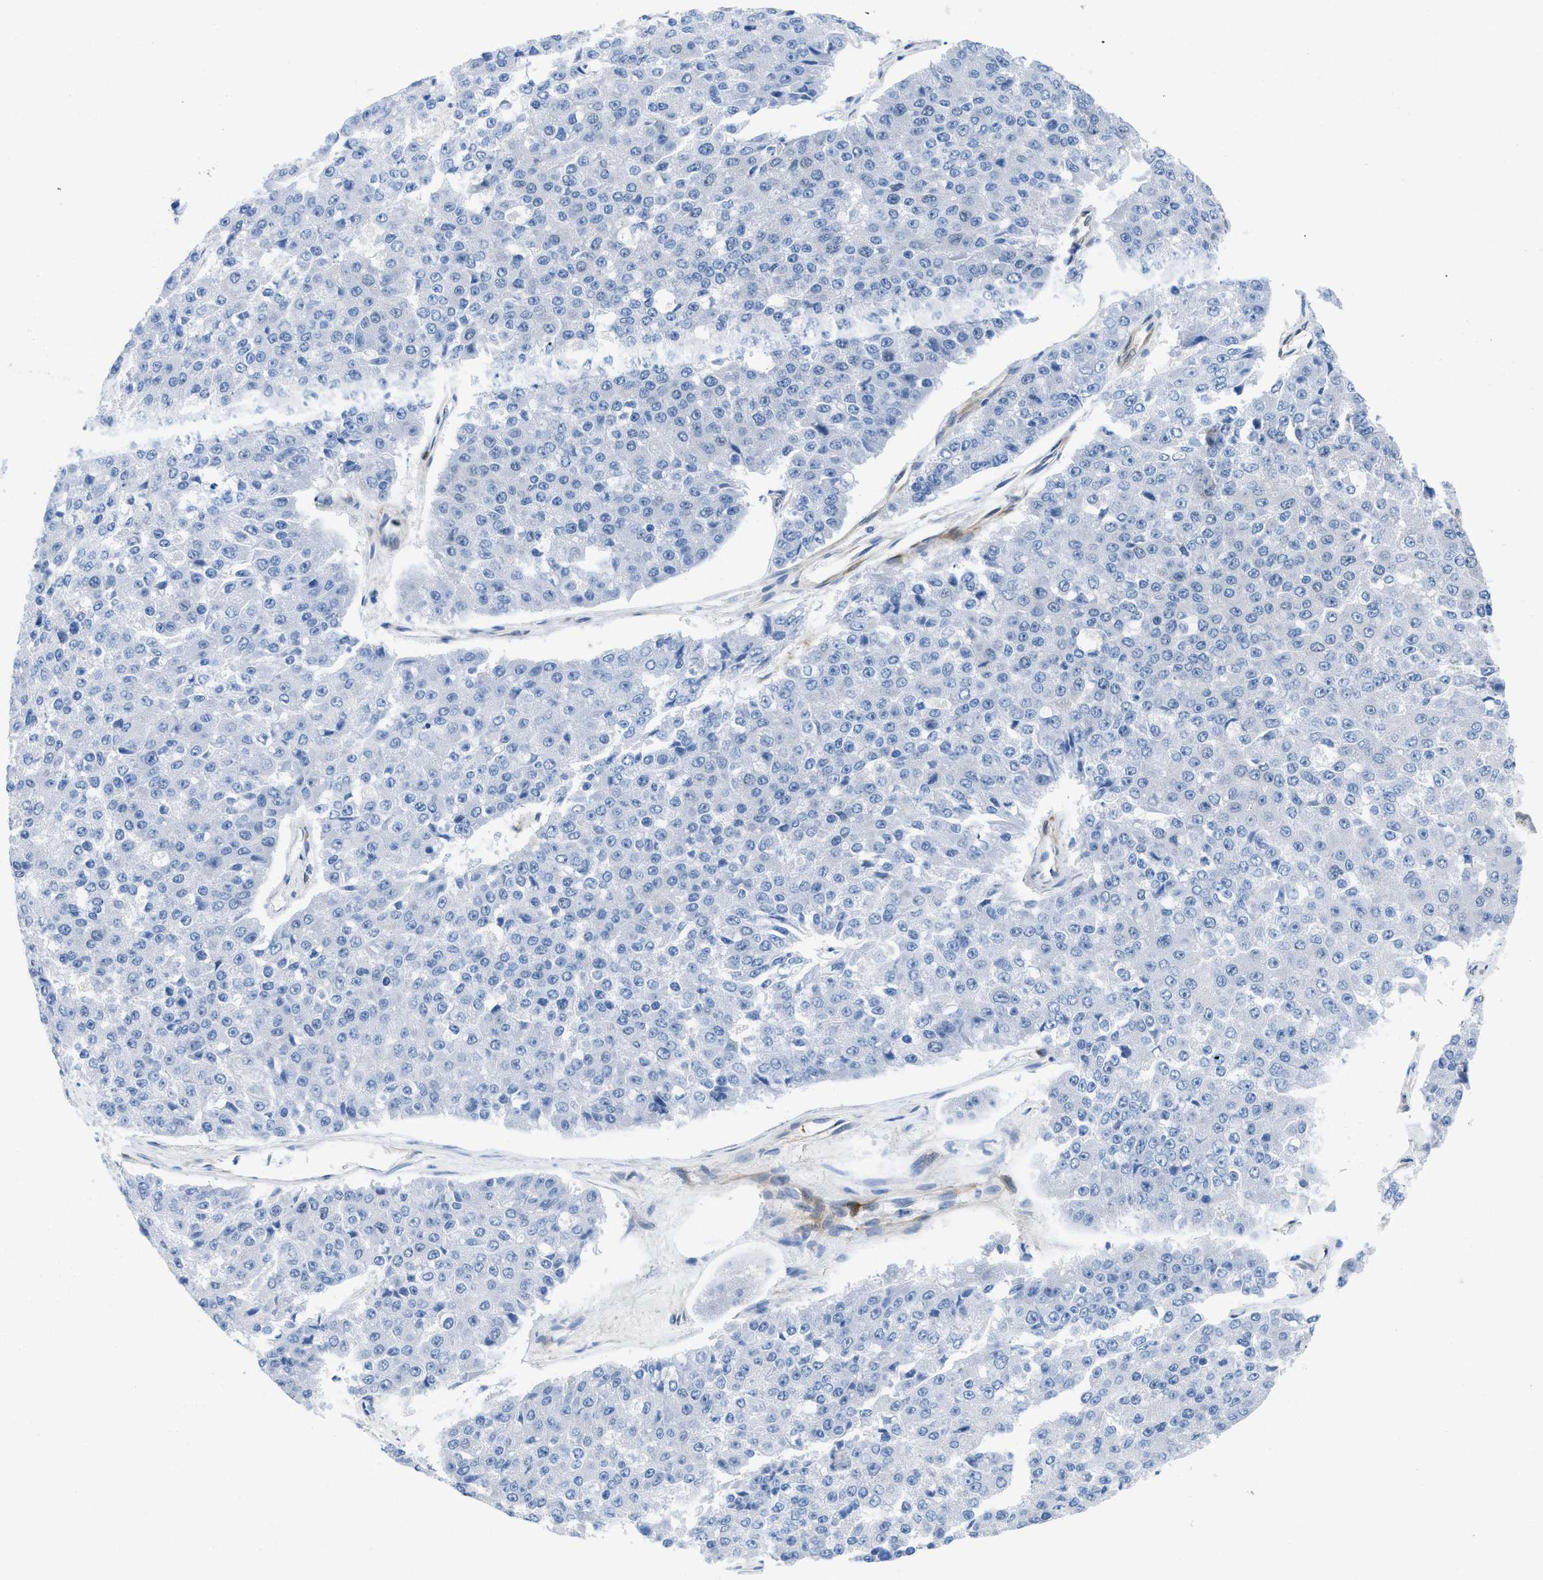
{"staining": {"intensity": "negative", "quantity": "none", "location": "none"}, "tissue": "pancreatic cancer", "cell_type": "Tumor cells", "image_type": "cancer", "snomed": [{"axis": "morphology", "description": "Adenocarcinoma, NOS"}, {"axis": "topography", "description": "Pancreas"}], "caption": "Human pancreatic cancer stained for a protein using immunohistochemistry shows no positivity in tumor cells.", "gene": "PDLIM5", "patient": {"sex": "male", "age": 50}}